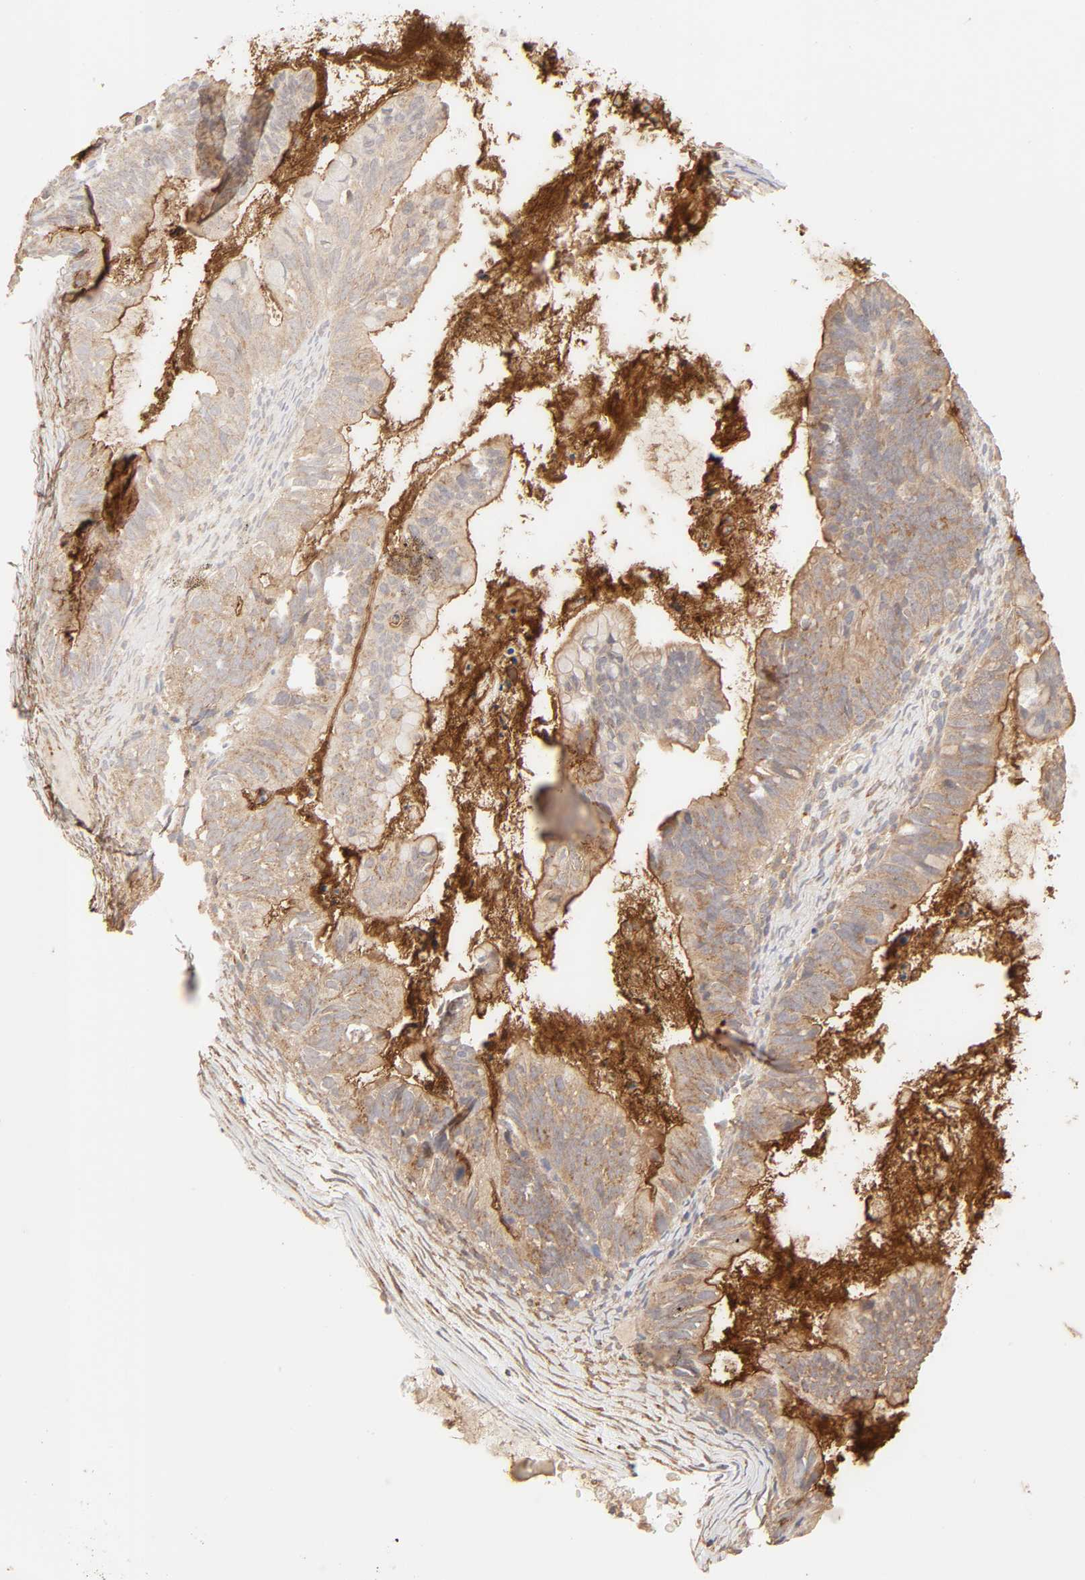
{"staining": {"intensity": "strong", "quantity": ">75%", "location": "cytoplasmic/membranous"}, "tissue": "ovarian cancer", "cell_type": "Tumor cells", "image_type": "cancer", "snomed": [{"axis": "morphology", "description": "Cystadenocarcinoma, mucinous, NOS"}, {"axis": "topography", "description": "Ovary"}], "caption": "IHC photomicrograph of human ovarian mucinous cystadenocarcinoma stained for a protein (brown), which reveals high levels of strong cytoplasmic/membranous staining in about >75% of tumor cells.", "gene": "EPS8", "patient": {"sex": "female", "age": 36}}